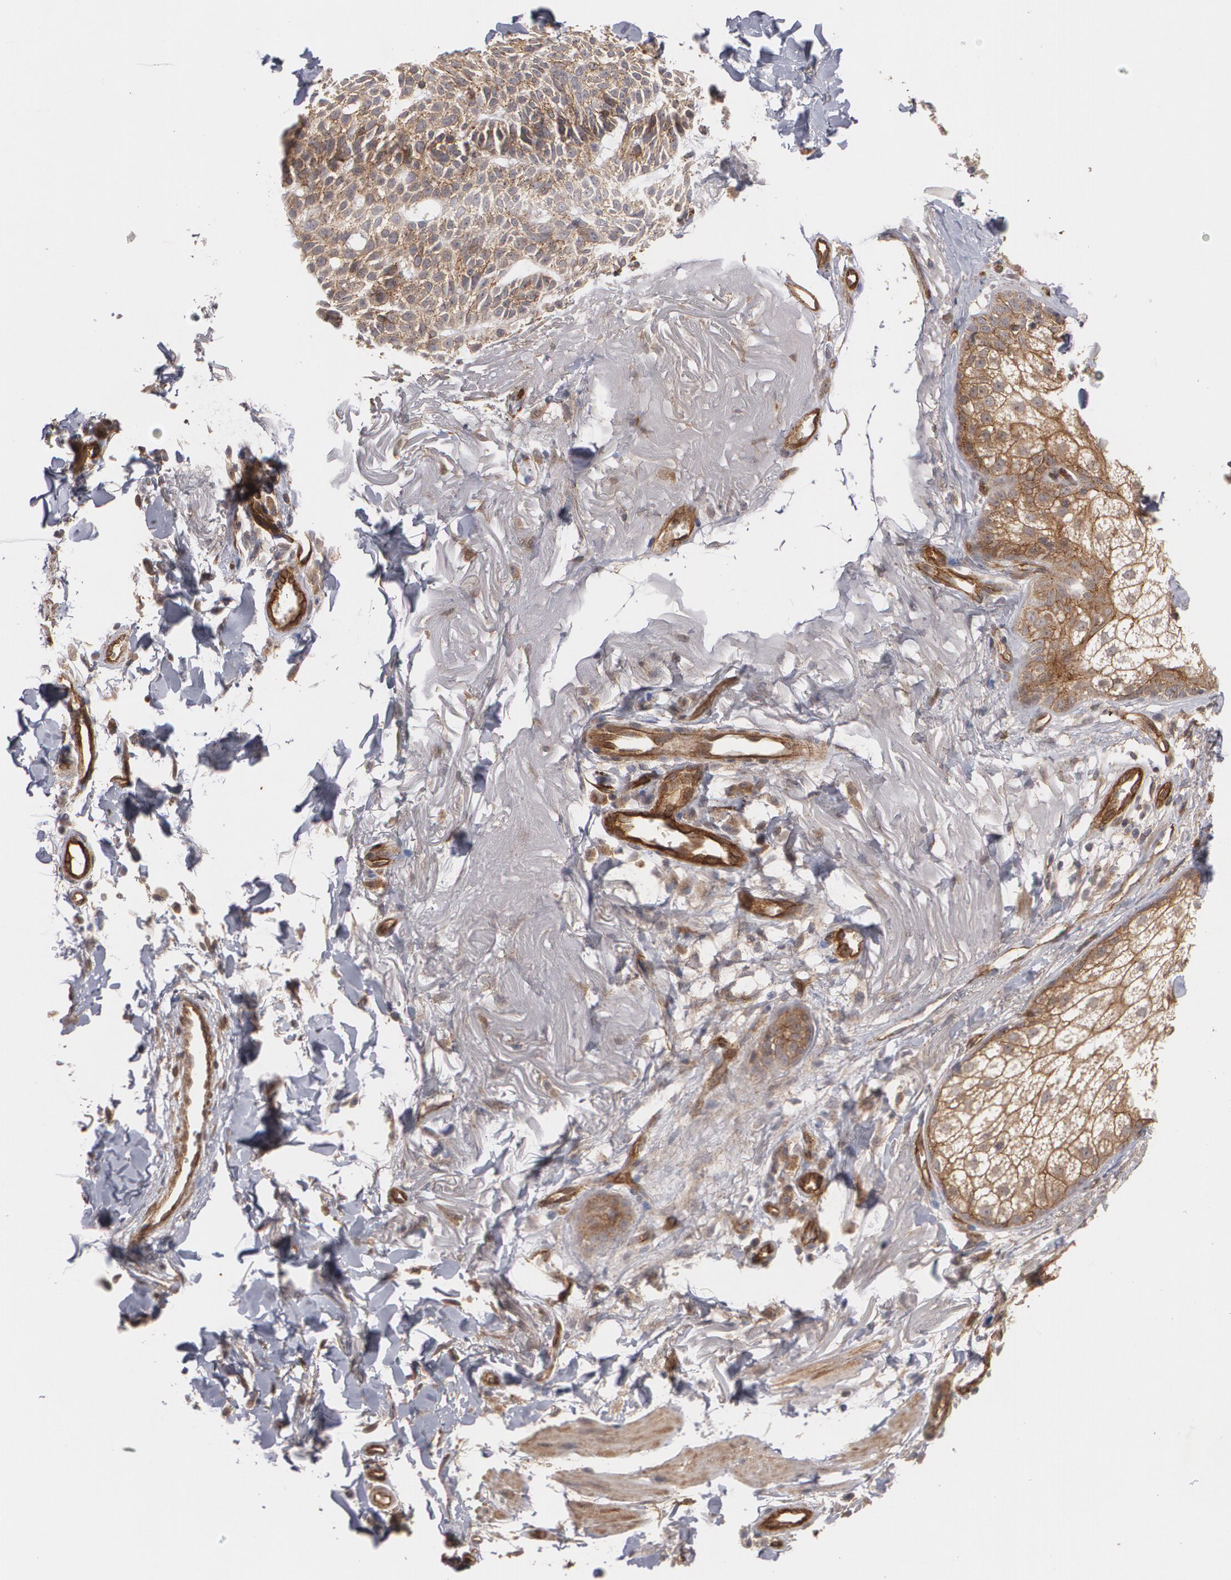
{"staining": {"intensity": "moderate", "quantity": ">75%", "location": "cytoplasmic/membranous"}, "tissue": "skin cancer", "cell_type": "Tumor cells", "image_type": "cancer", "snomed": [{"axis": "morphology", "description": "Basal cell carcinoma"}, {"axis": "topography", "description": "Skin"}], "caption": "Immunohistochemical staining of basal cell carcinoma (skin) displays medium levels of moderate cytoplasmic/membranous expression in about >75% of tumor cells.", "gene": "TJP1", "patient": {"sex": "male", "age": 74}}